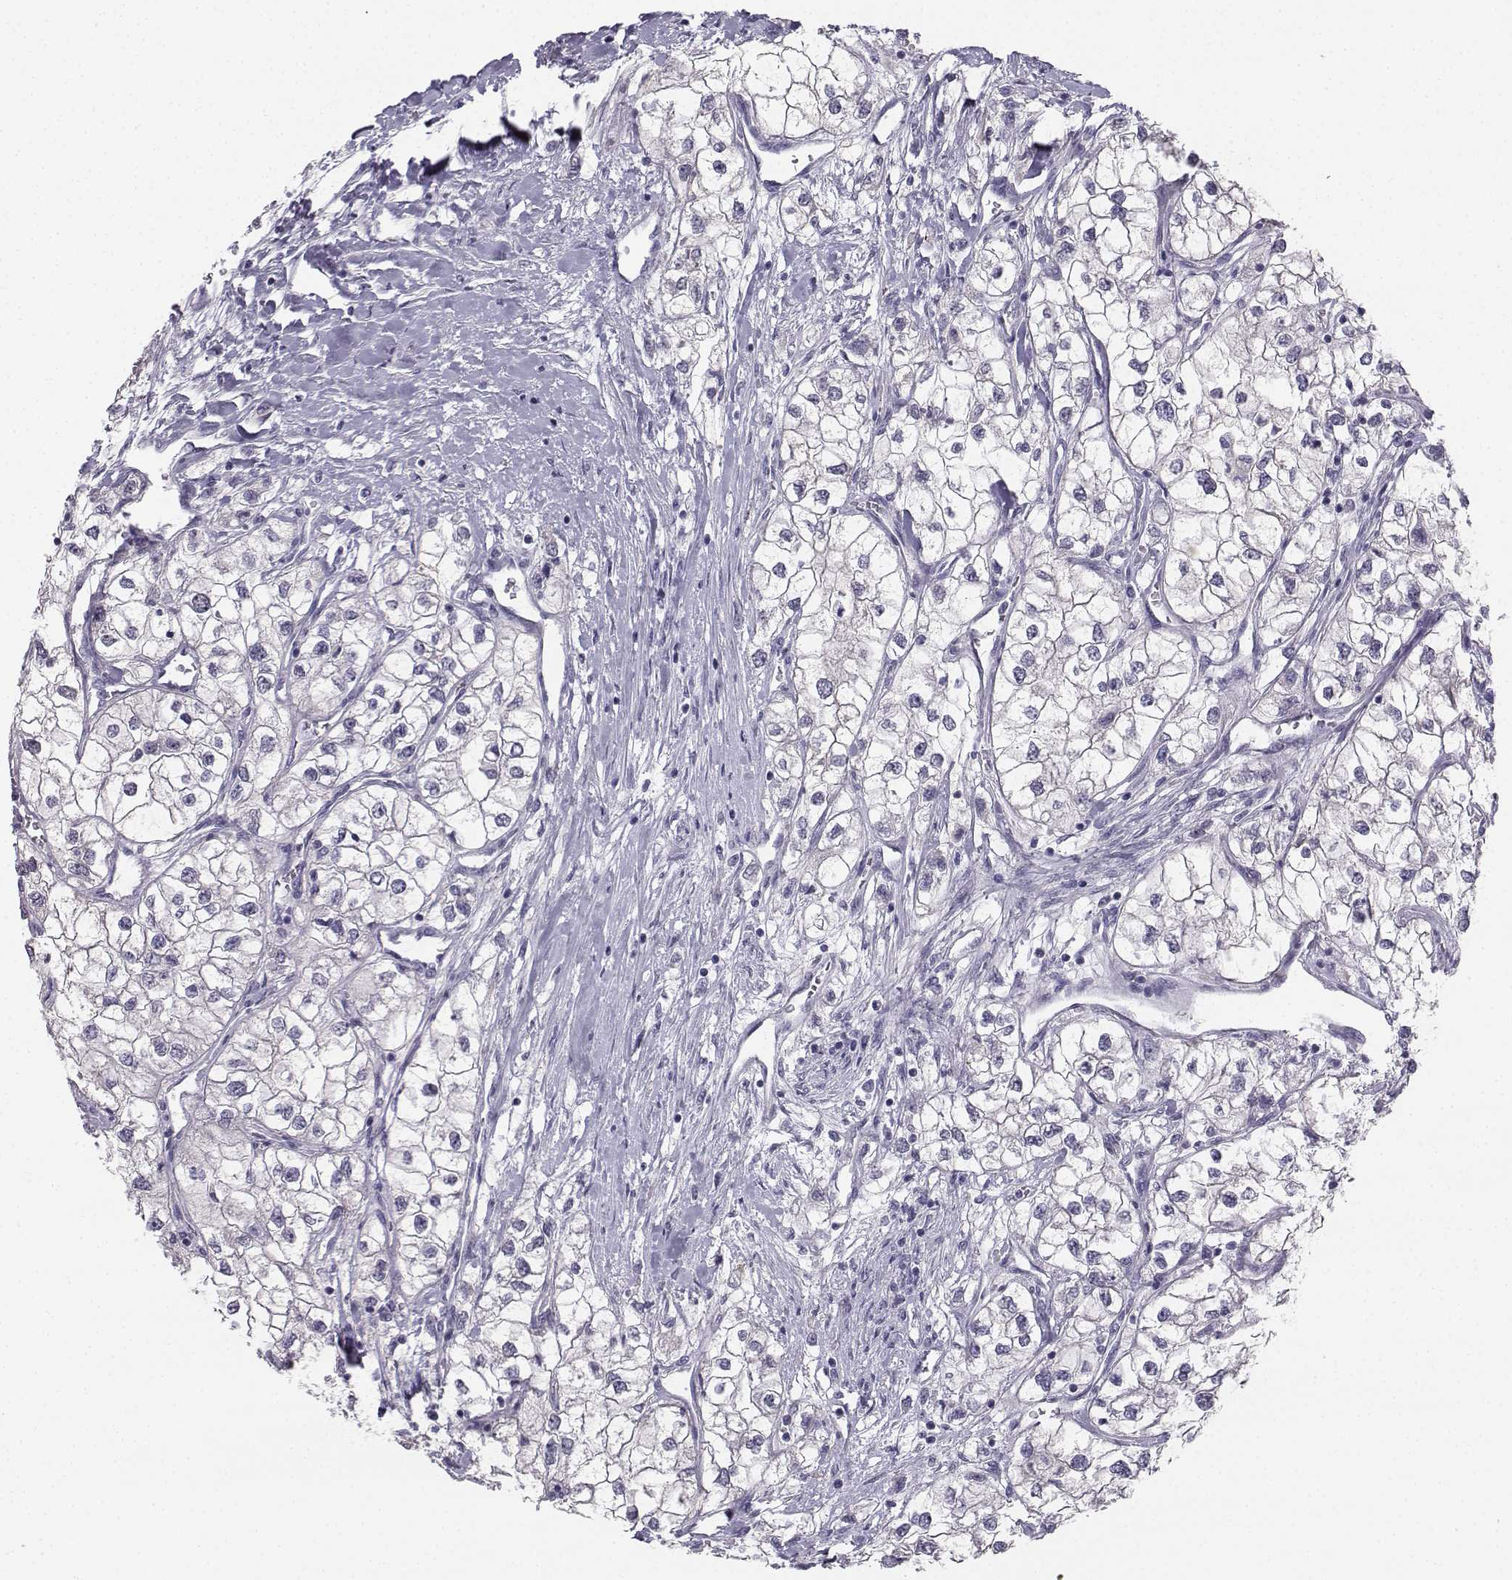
{"staining": {"intensity": "negative", "quantity": "none", "location": "none"}, "tissue": "renal cancer", "cell_type": "Tumor cells", "image_type": "cancer", "snomed": [{"axis": "morphology", "description": "Adenocarcinoma, NOS"}, {"axis": "topography", "description": "Kidney"}], "caption": "This is an IHC histopathology image of human adenocarcinoma (renal). There is no positivity in tumor cells.", "gene": "SYCE1", "patient": {"sex": "male", "age": 59}}